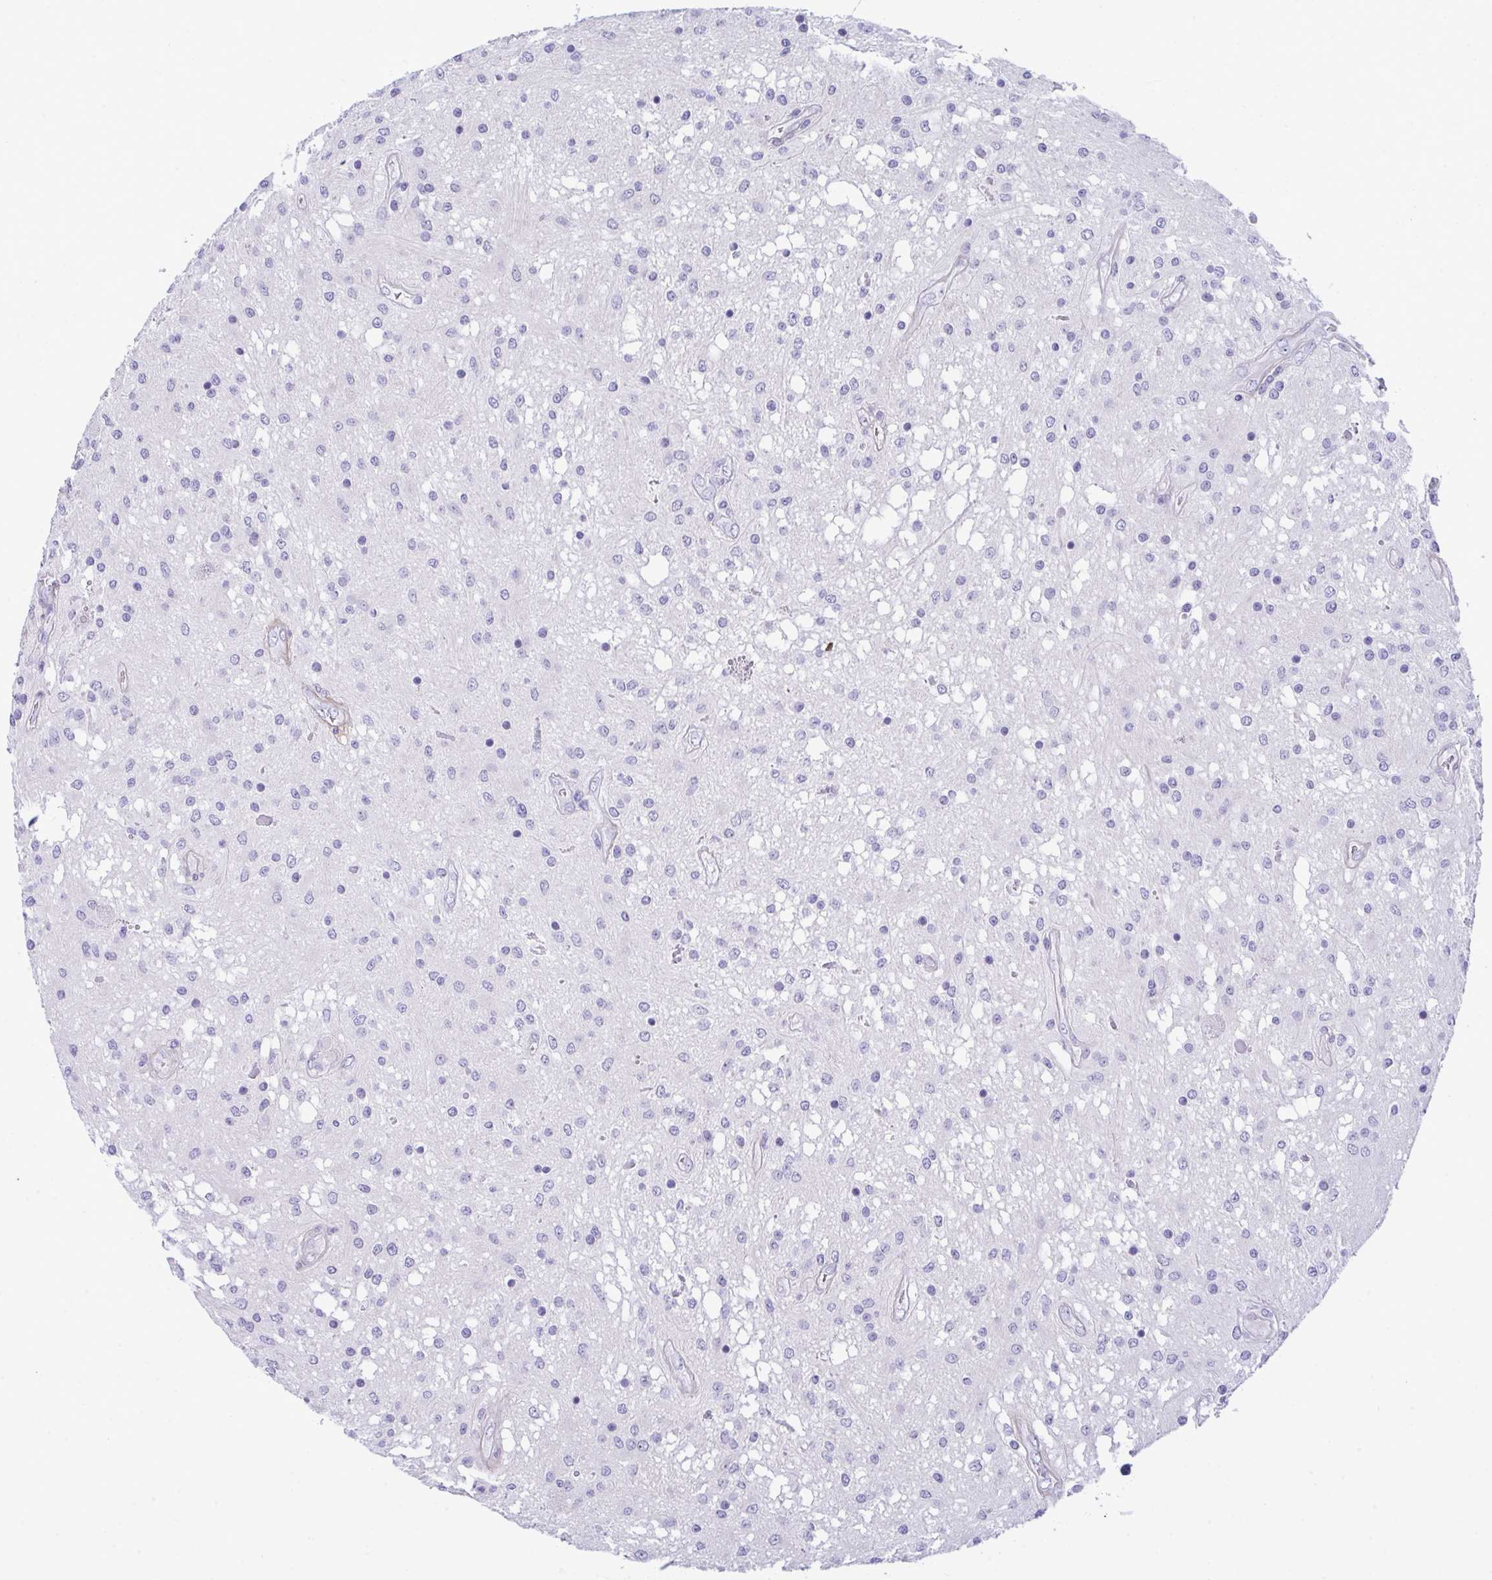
{"staining": {"intensity": "negative", "quantity": "none", "location": "none"}, "tissue": "glioma", "cell_type": "Tumor cells", "image_type": "cancer", "snomed": [{"axis": "morphology", "description": "Glioma, malignant, Low grade"}, {"axis": "topography", "description": "Cerebellum"}], "caption": "An image of malignant low-grade glioma stained for a protein exhibits no brown staining in tumor cells.", "gene": "LHFPL6", "patient": {"sex": "female", "age": 14}}